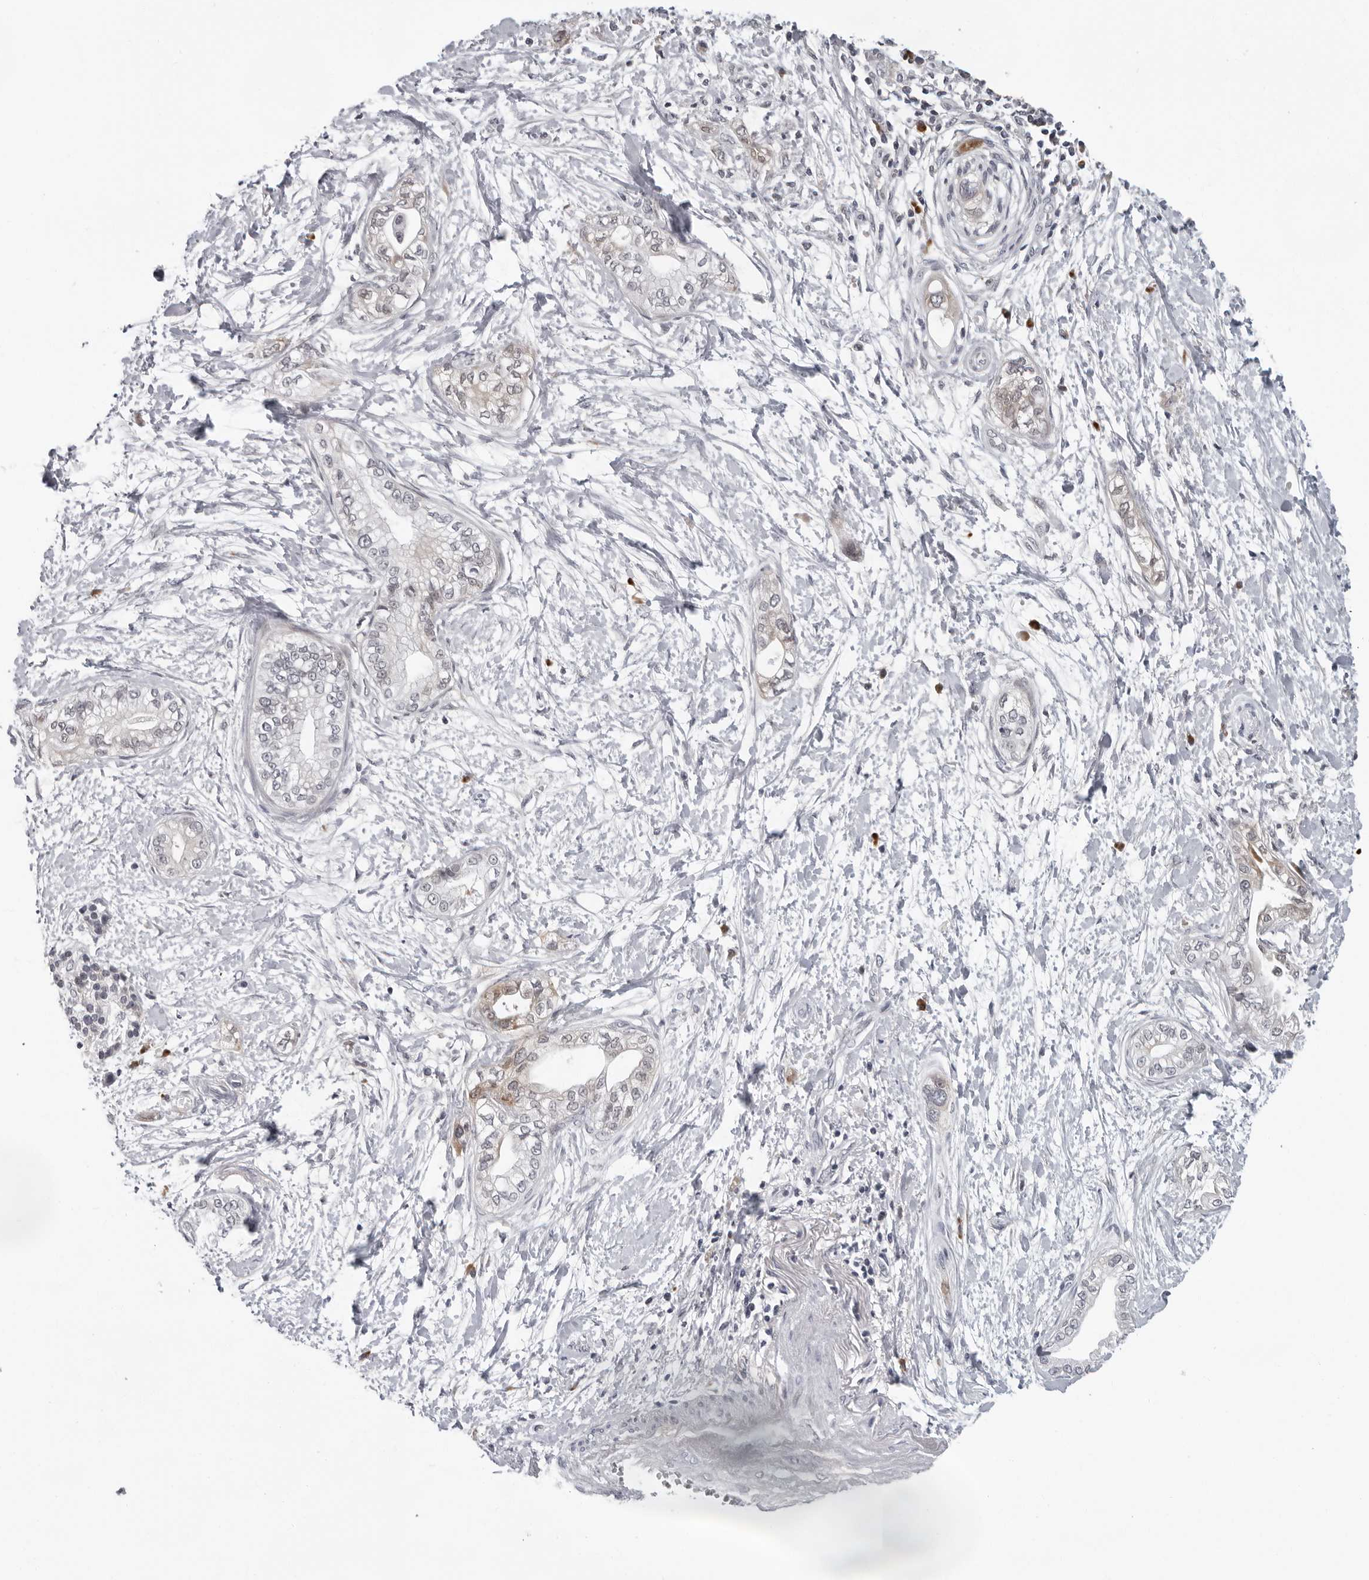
{"staining": {"intensity": "weak", "quantity": "<25%", "location": "cytoplasmic/membranous"}, "tissue": "pancreatic cancer", "cell_type": "Tumor cells", "image_type": "cancer", "snomed": [{"axis": "morphology", "description": "Adenocarcinoma, NOS"}, {"axis": "topography", "description": "Pancreas"}], "caption": "DAB (3,3'-diaminobenzidine) immunohistochemical staining of human pancreatic cancer reveals no significant expression in tumor cells.", "gene": "PIP4K2C", "patient": {"sex": "male", "age": 68}}